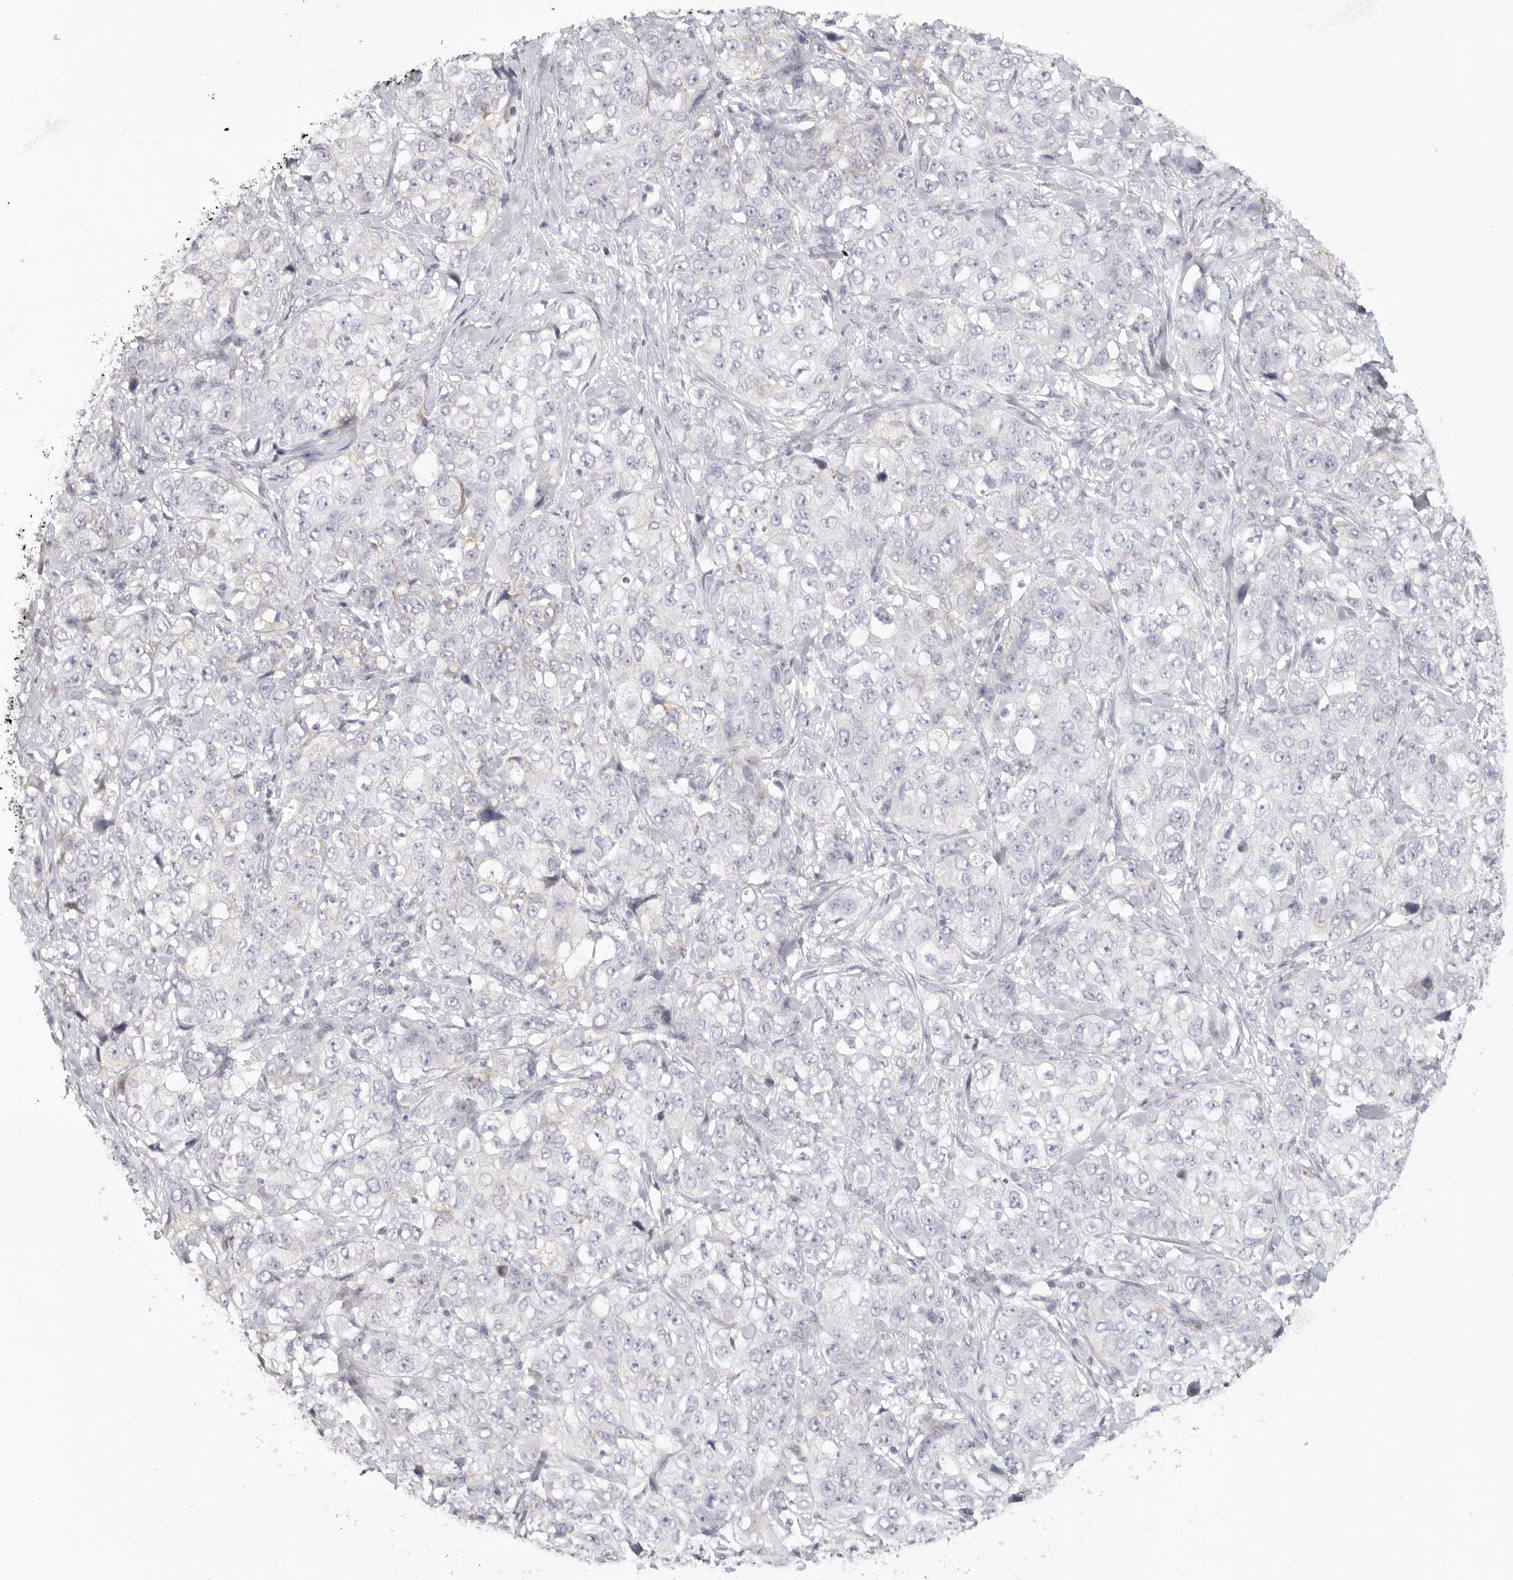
{"staining": {"intensity": "negative", "quantity": "none", "location": "none"}, "tissue": "stomach cancer", "cell_type": "Tumor cells", "image_type": "cancer", "snomed": [{"axis": "morphology", "description": "Adenocarcinoma, NOS"}, {"axis": "topography", "description": "Stomach"}], "caption": "Immunohistochemical staining of human stomach cancer (adenocarcinoma) shows no significant positivity in tumor cells.", "gene": "ELP3", "patient": {"sex": "male", "age": 48}}